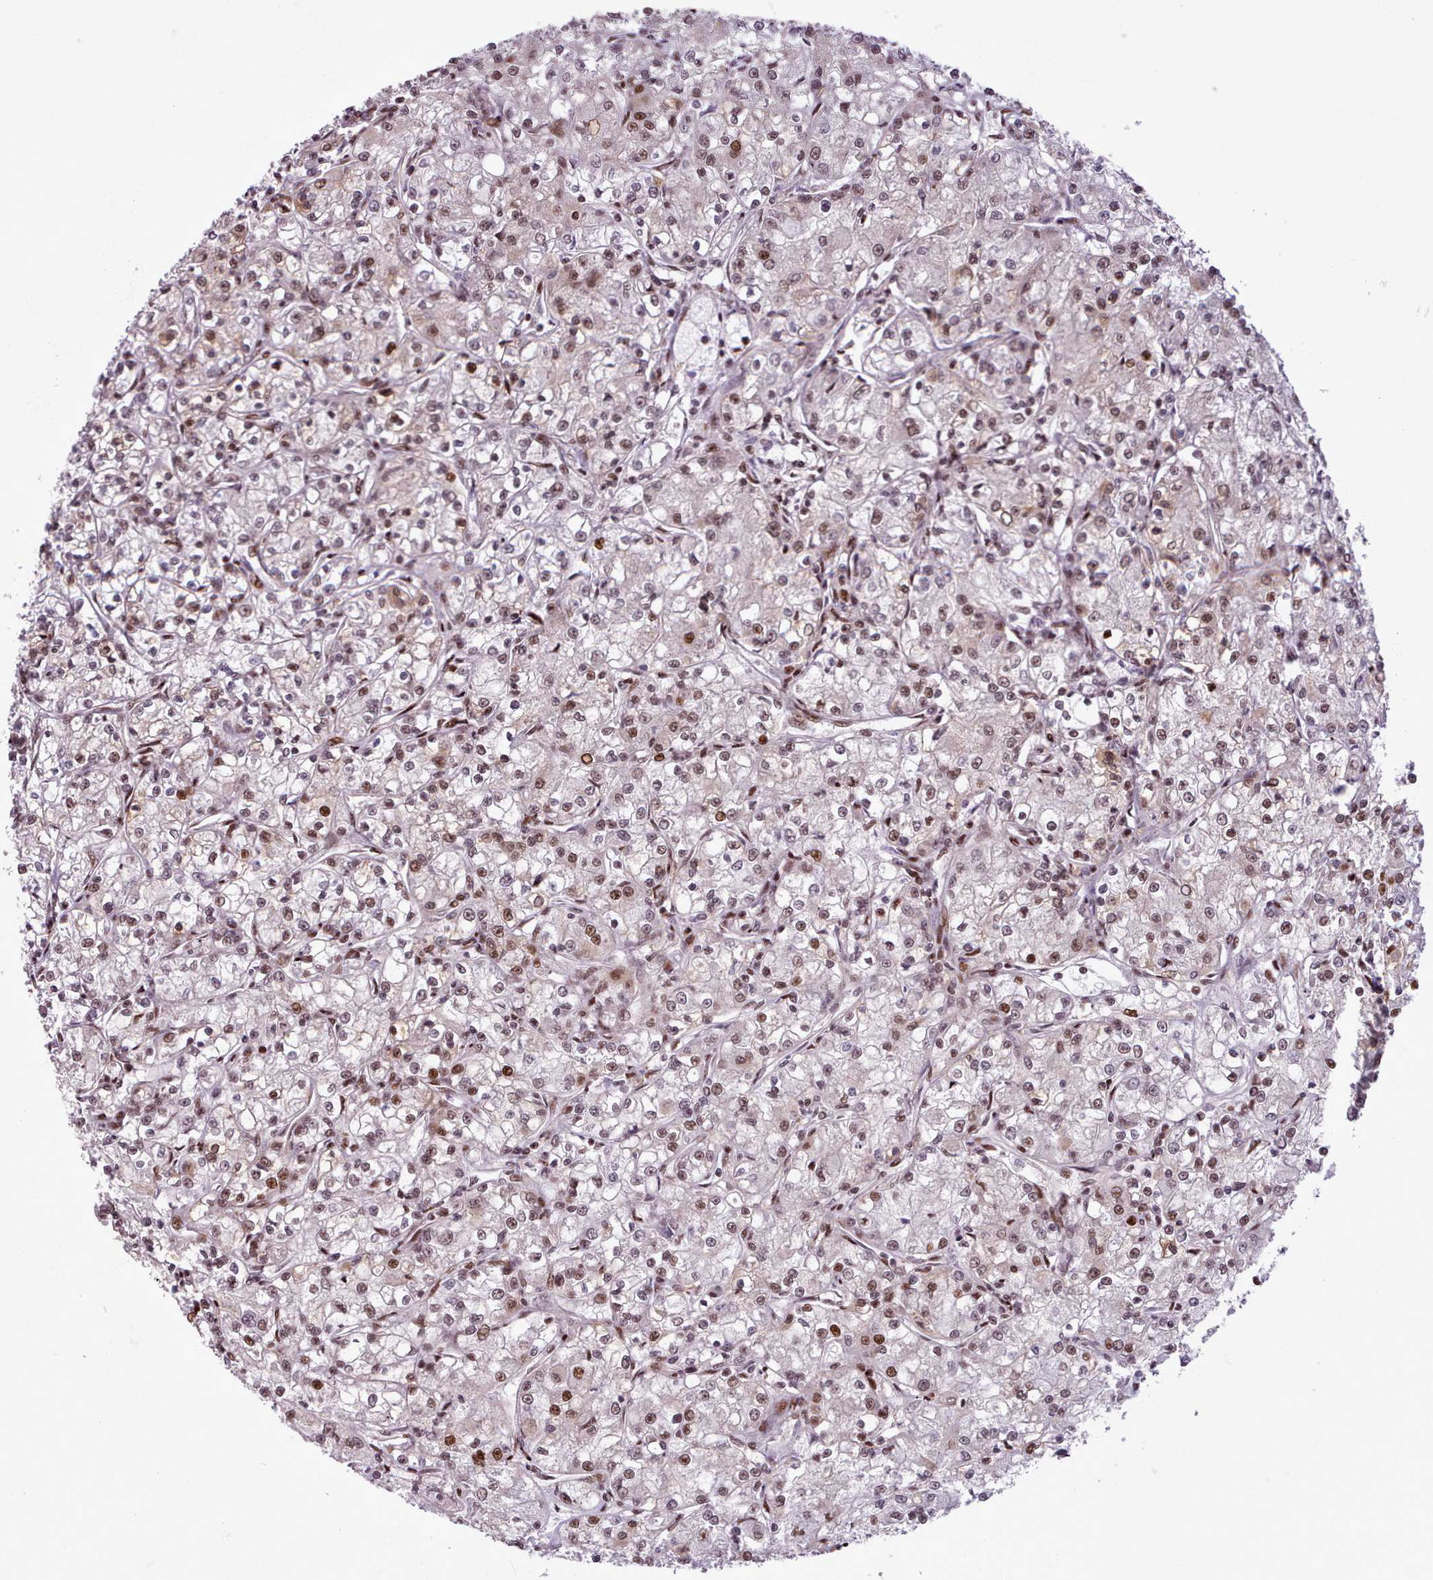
{"staining": {"intensity": "strong", "quantity": "25%-75%", "location": "nuclear"}, "tissue": "renal cancer", "cell_type": "Tumor cells", "image_type": "cancer", "snomed": [{"axis": "morphology", "description": "Adenocarcinoma, NOS"}, {"axis": "topography", "description": "Kidney"}], "caption": "The micrograph shows immunohistochemical staining of renal cancer. There is strong nuclear expression is identified in approximately 25%-75% of tumor cells.", "gene": "SRSF4", "patient": {"sex": "female", "age": 59}}